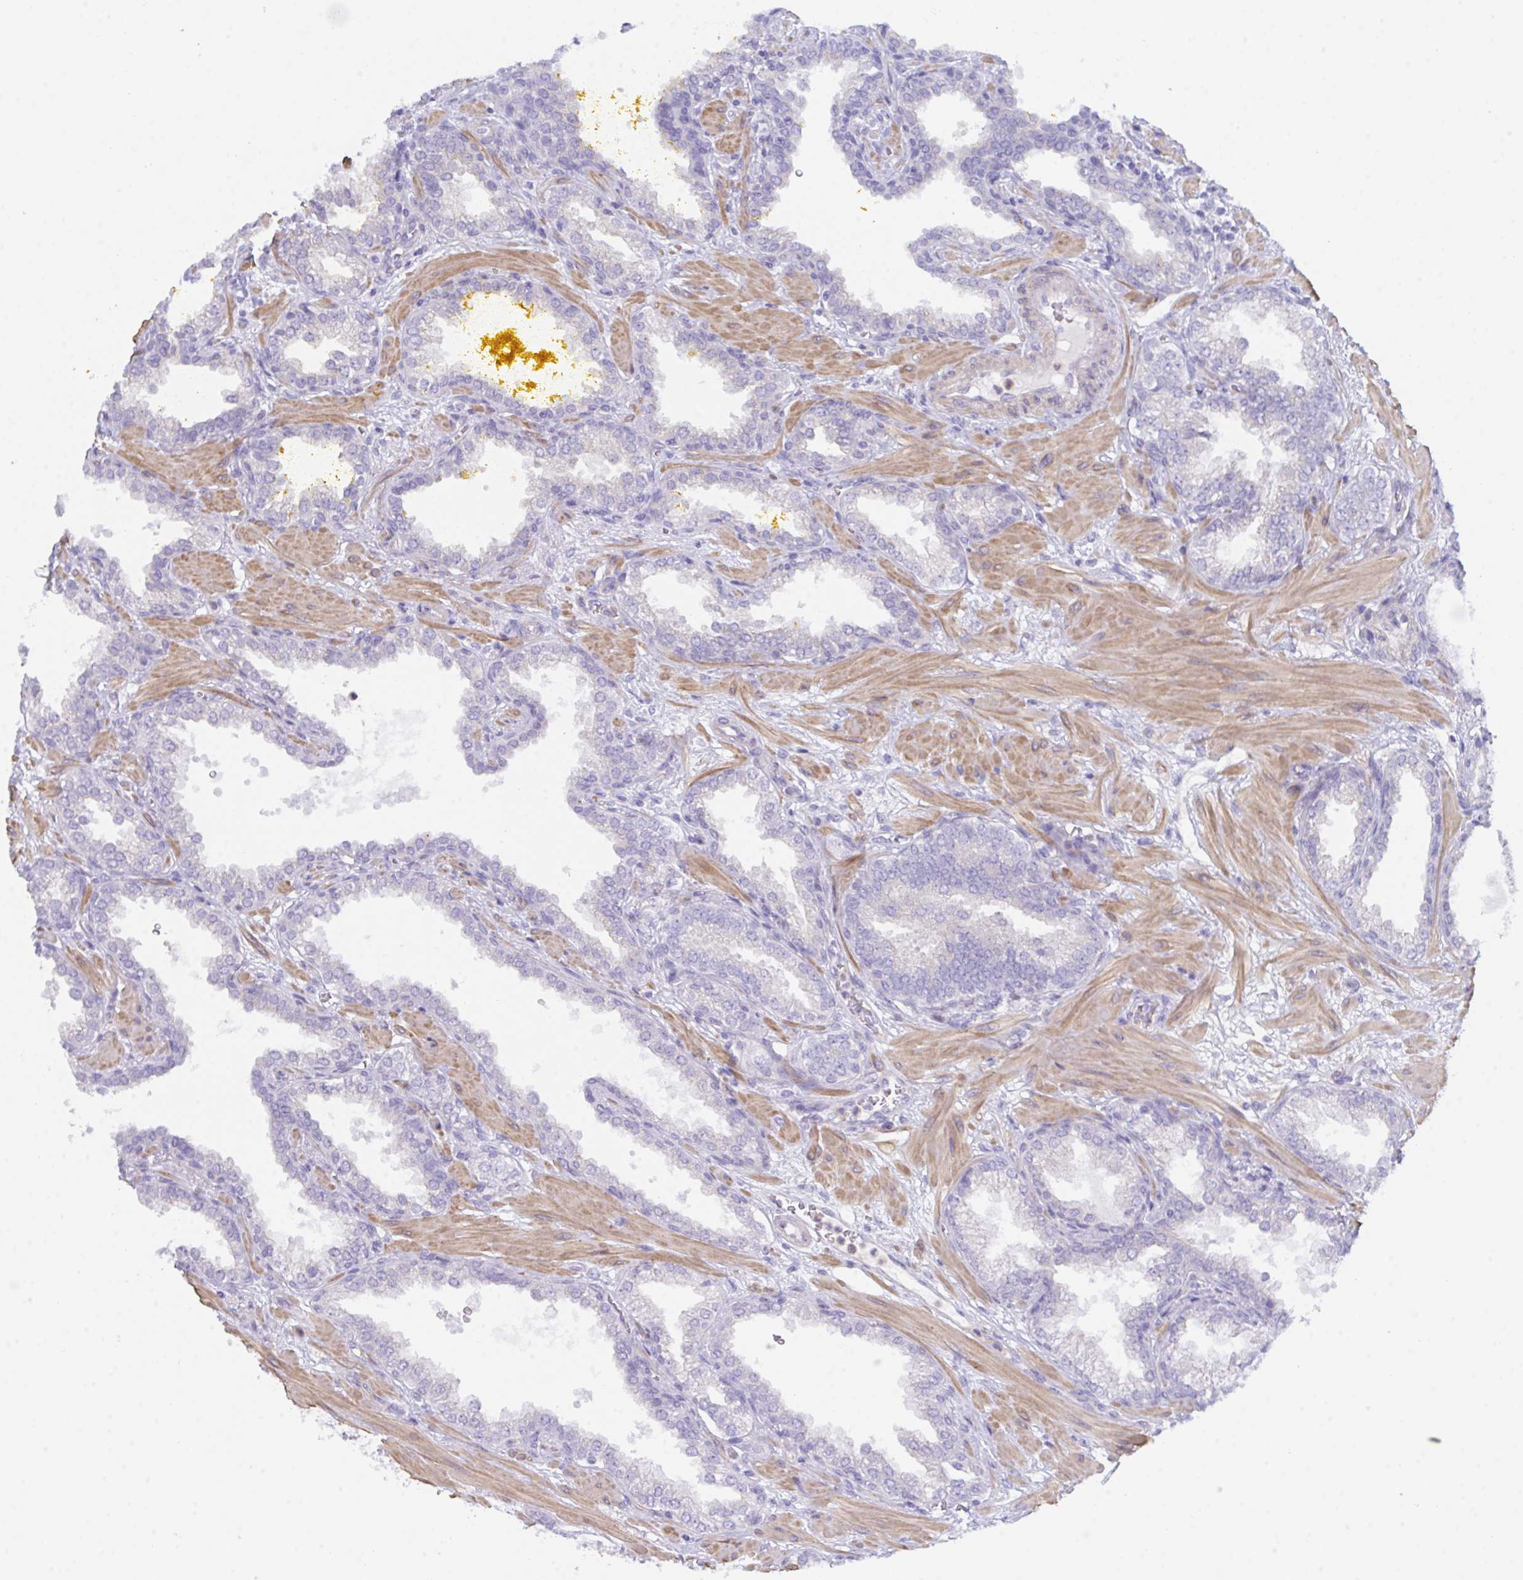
{"staining": {"intensity": "negative", "quantity": "none", "location": "none"}, "tissue": "prostate cancer", "cell_type": "Tumor cells", "image_type": "cancer", "snomed": [{"axis": "morphology", "description": "Adenocarcinoma, High grade"}, {"axis": "topography", "description": "Prostate"}], "caption": "Immunohistochemistry histopathology image of human prostate cancer (adenocarcinoma (high-grade)) stained for a protein (brown), which reveals no expression in tumor cells.", "gene": "CEP170B", "patient": {"sex": "male", "age": 60}}